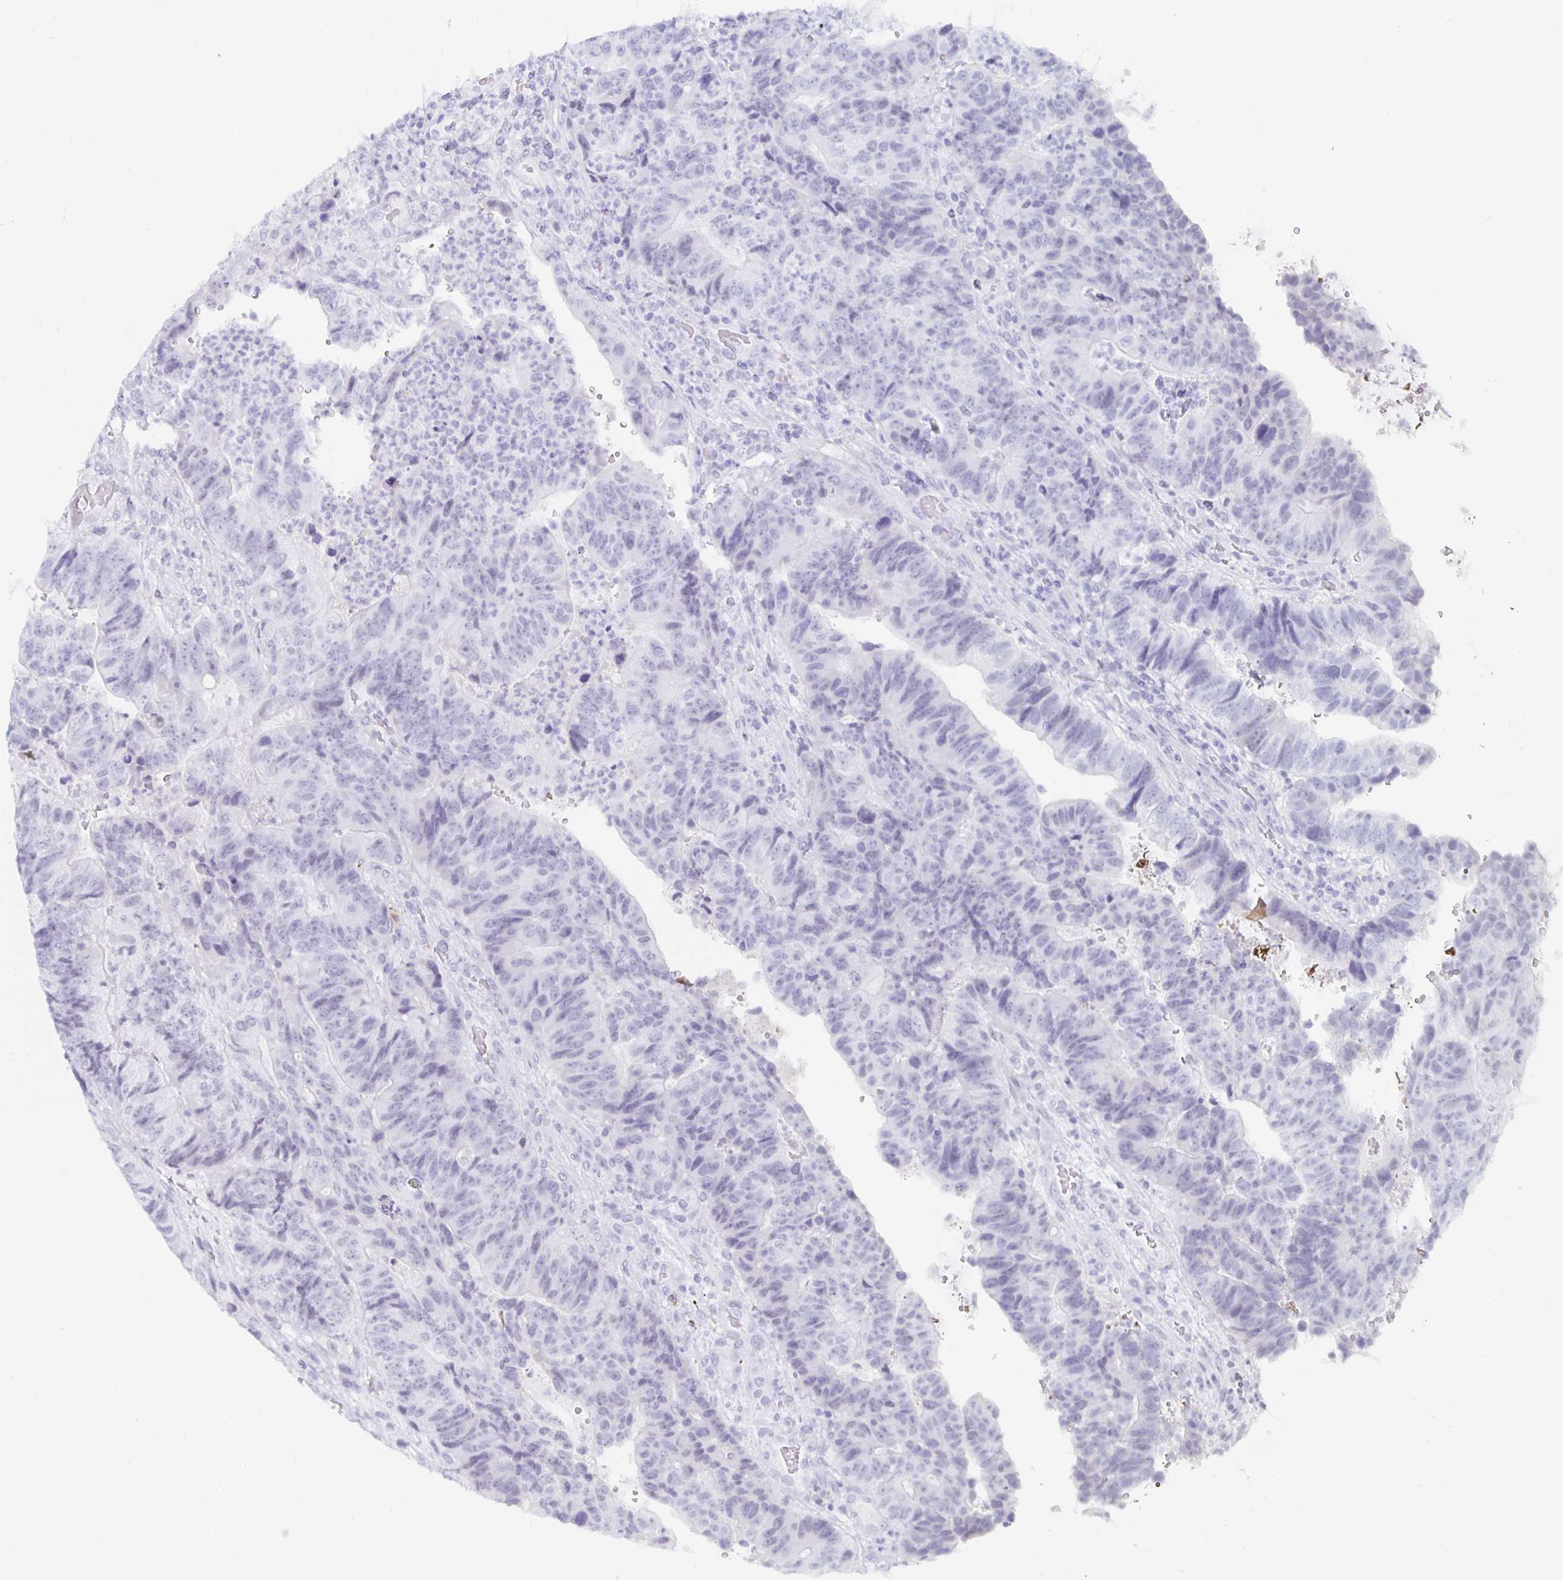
{"staining": {"intensity": "negative", "quantity": "none", "location": "none"}, "tissue": "colorectal cancer", "cell_type": "Tumor cells", "image_type": "cancer", "snomed": [{"axis": "morphology", "description": "Normal tissue, NOS"}, {"axis": "morphology", "description": "Adenocarcinoma, NOS"}, {"axis": "topography", "description": "Colon"}], "caption": "Protein analysis of colorectal cancer (adenocarcinoma) demonstrates no significant positivity in tumor cells.", "gene": "KCNQ2", "patient": {"sex": "female", "age": 48}}